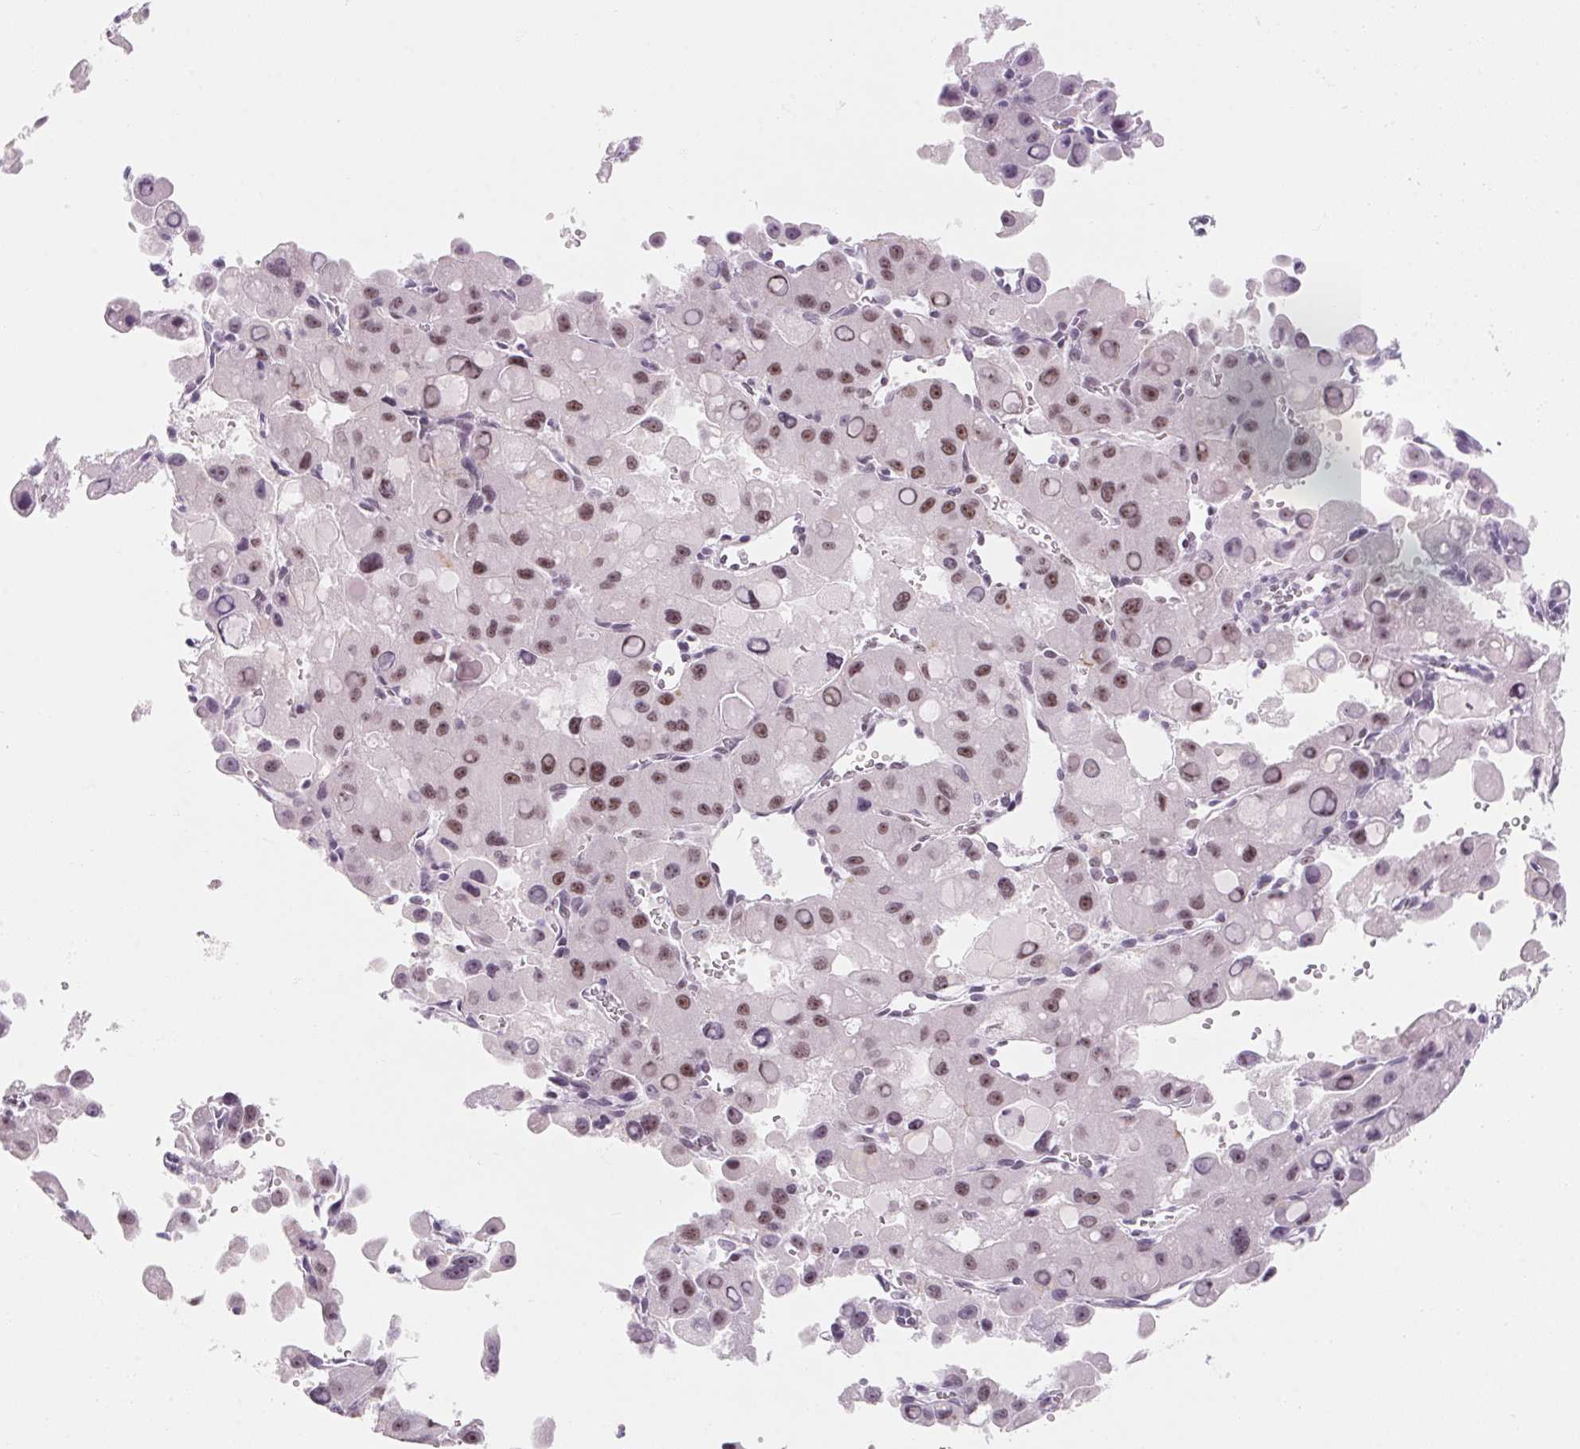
{"staining": {"intensity": "moderate", "quantity": ">75%", "location": "nuclear"}, "tissue": "liver cancer", "cell_type": "Tumor cells", "image_type": "cancer", "snomed": [{"axis": "morphology", "description": "Carcinoma, Hepatocellular, NOS"}, {"axis": "topography", "description": "Liver"}], "caption": "Protein expression analysis of hepatocellular carcinoma (liver) shows moderate nuclear expression in about >75% of tumor cells. The staining was performed using DAB (3,3'-diaminobenzidine) to visualize the protein expression in brown, while the nuclei were stained in blue with hematoxylin (Magnification: 20x).", "gene": "ZIC4", "patient": {"sex": "male", "age": 27}}